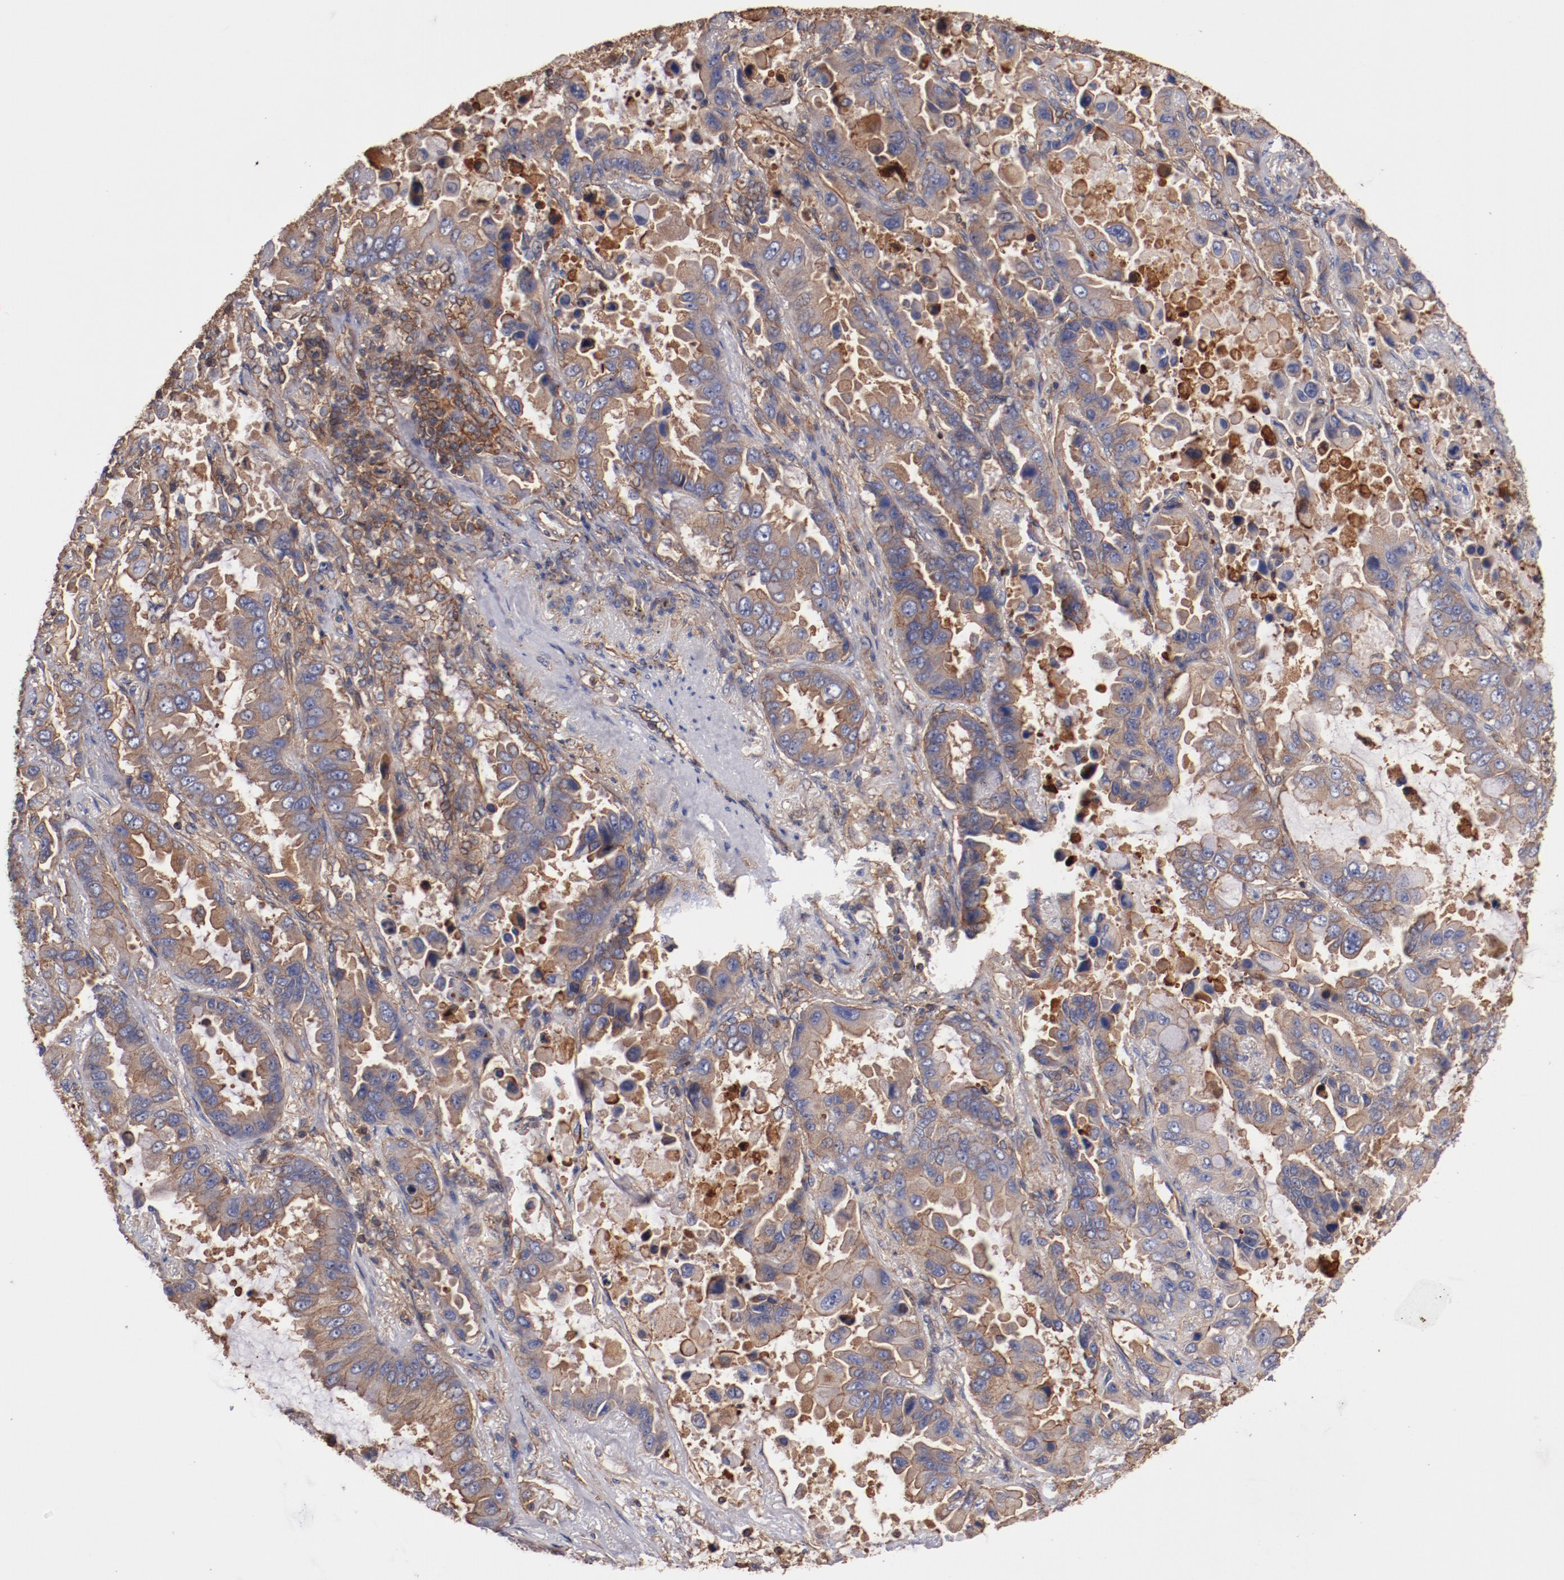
{"staining": {"intensity": "moderate", "quantity": "25%-75%", "location": "cytoplasmic/membranous"}, "tissue": "lung cancer", "cell_type": "Tumor cells", "image_type": "cancer", "snomed": [{"axis": "morphology", "description": "Adenocarcinoma, NOS"}, {"axis": "topography", "description": "Lung"}], "caption": "There is medium levels of moderate cytoplasmic/membranous expression in tumor cells of adenocarcinoma (lung), as demonstrated by immunohistochemical staining (brown color).", "gene": "TMOD3", "patient": {"sex": "male", "age": 64}}